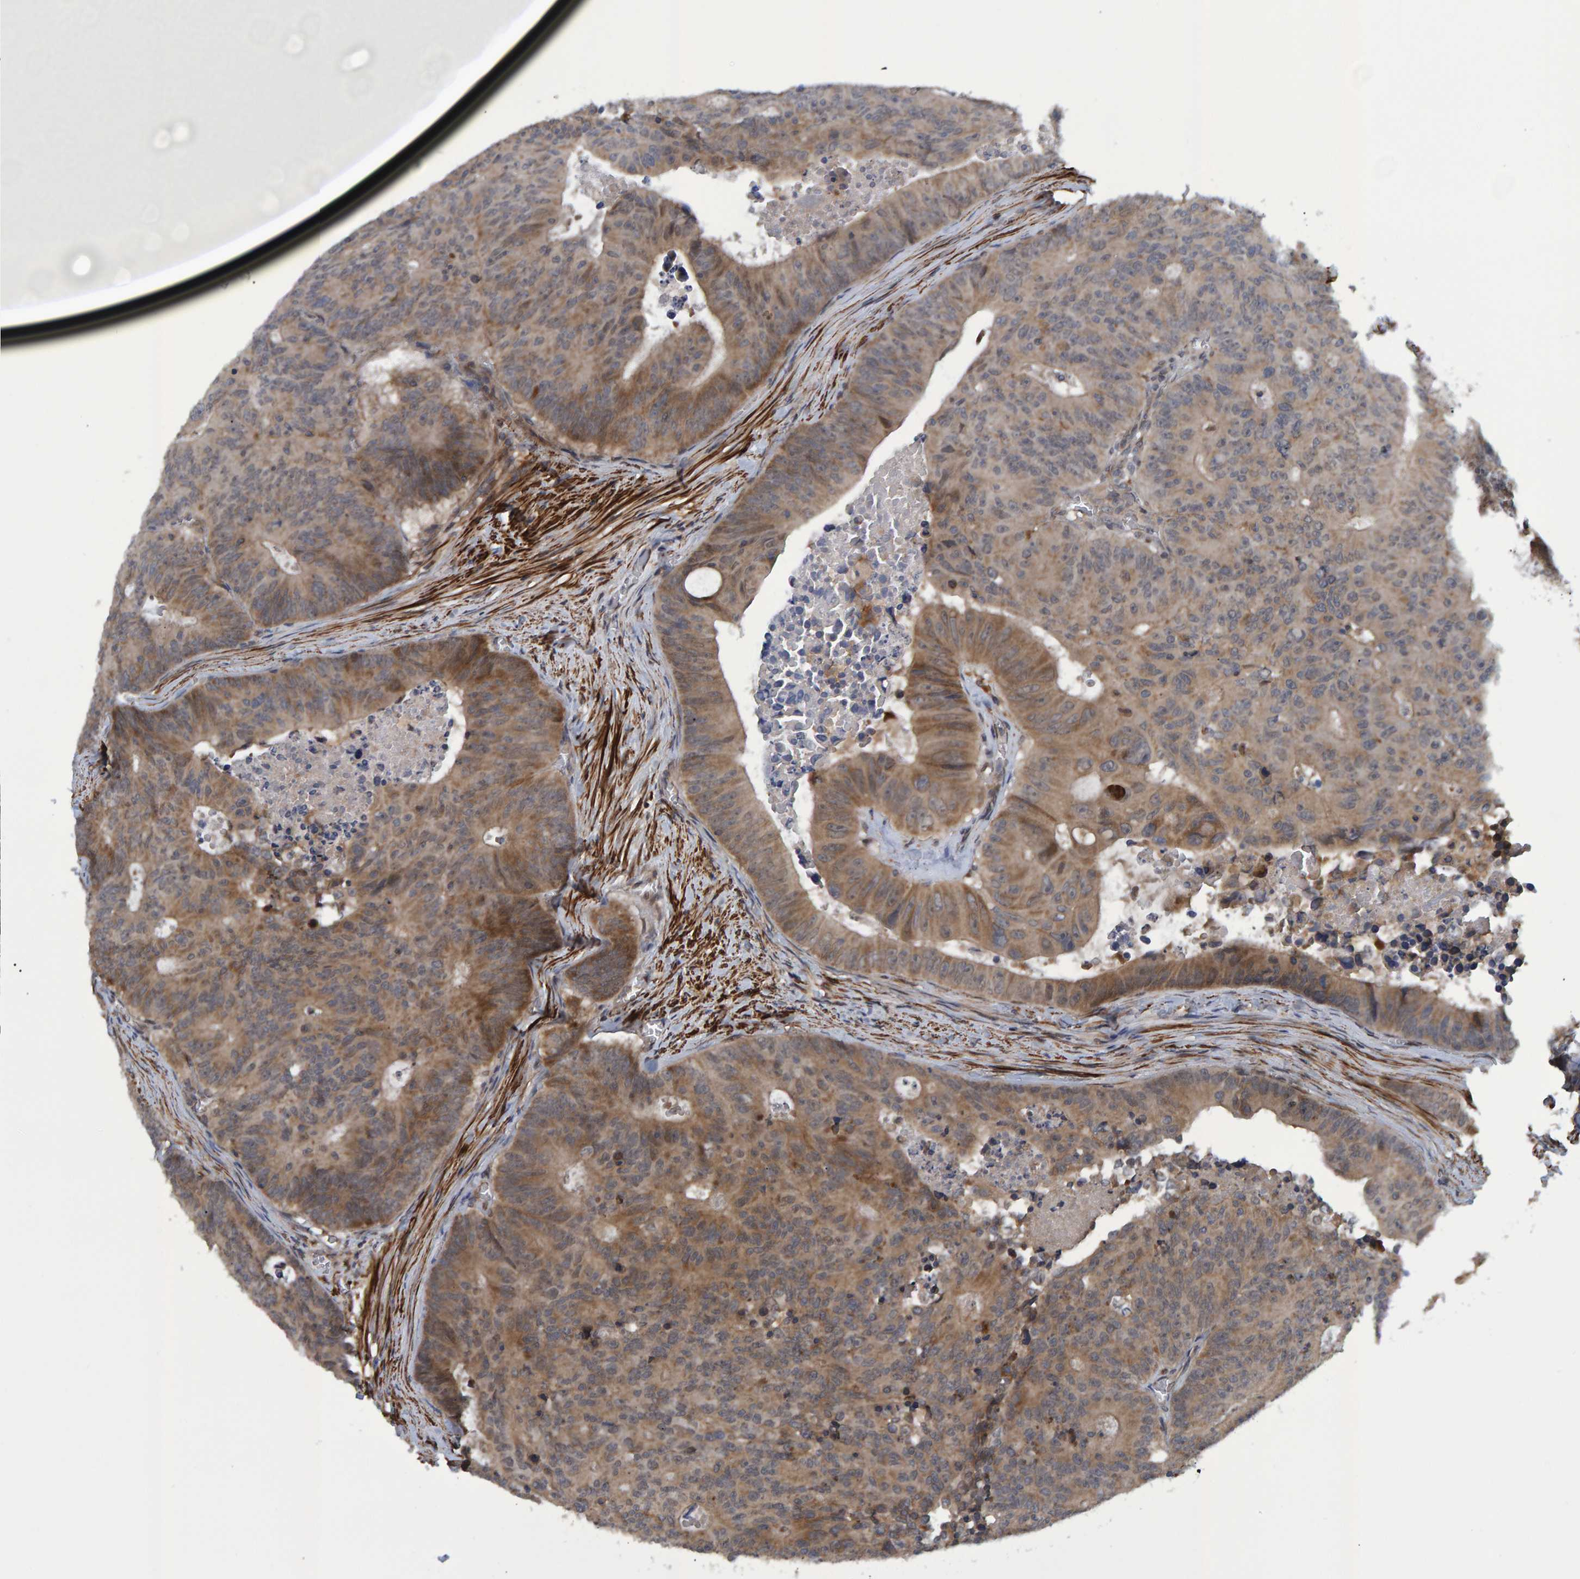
{"staining": {"intensity": "moderate", "quantity": ">75%", "location": "cytoplasmic/membranous"}, "tissue": "colorectal cancer", "cell_type": "Tumor cells", "image_type": "cancer", "snomed": [{"axis": "morphology", "description": "Adenocarcinoma, NOS"}, {"axis": "topography", "description": "Colon"}], "caption": "Immunohistochemical staining of adenocarcinoma (colorectal) exhibits medium levels of moderate cytoplasmic/membranous protein staining in approximately >75% of tumor cells.", "gene": "ATP6V1H", "patient": {"sex": "male", "age": 87}}